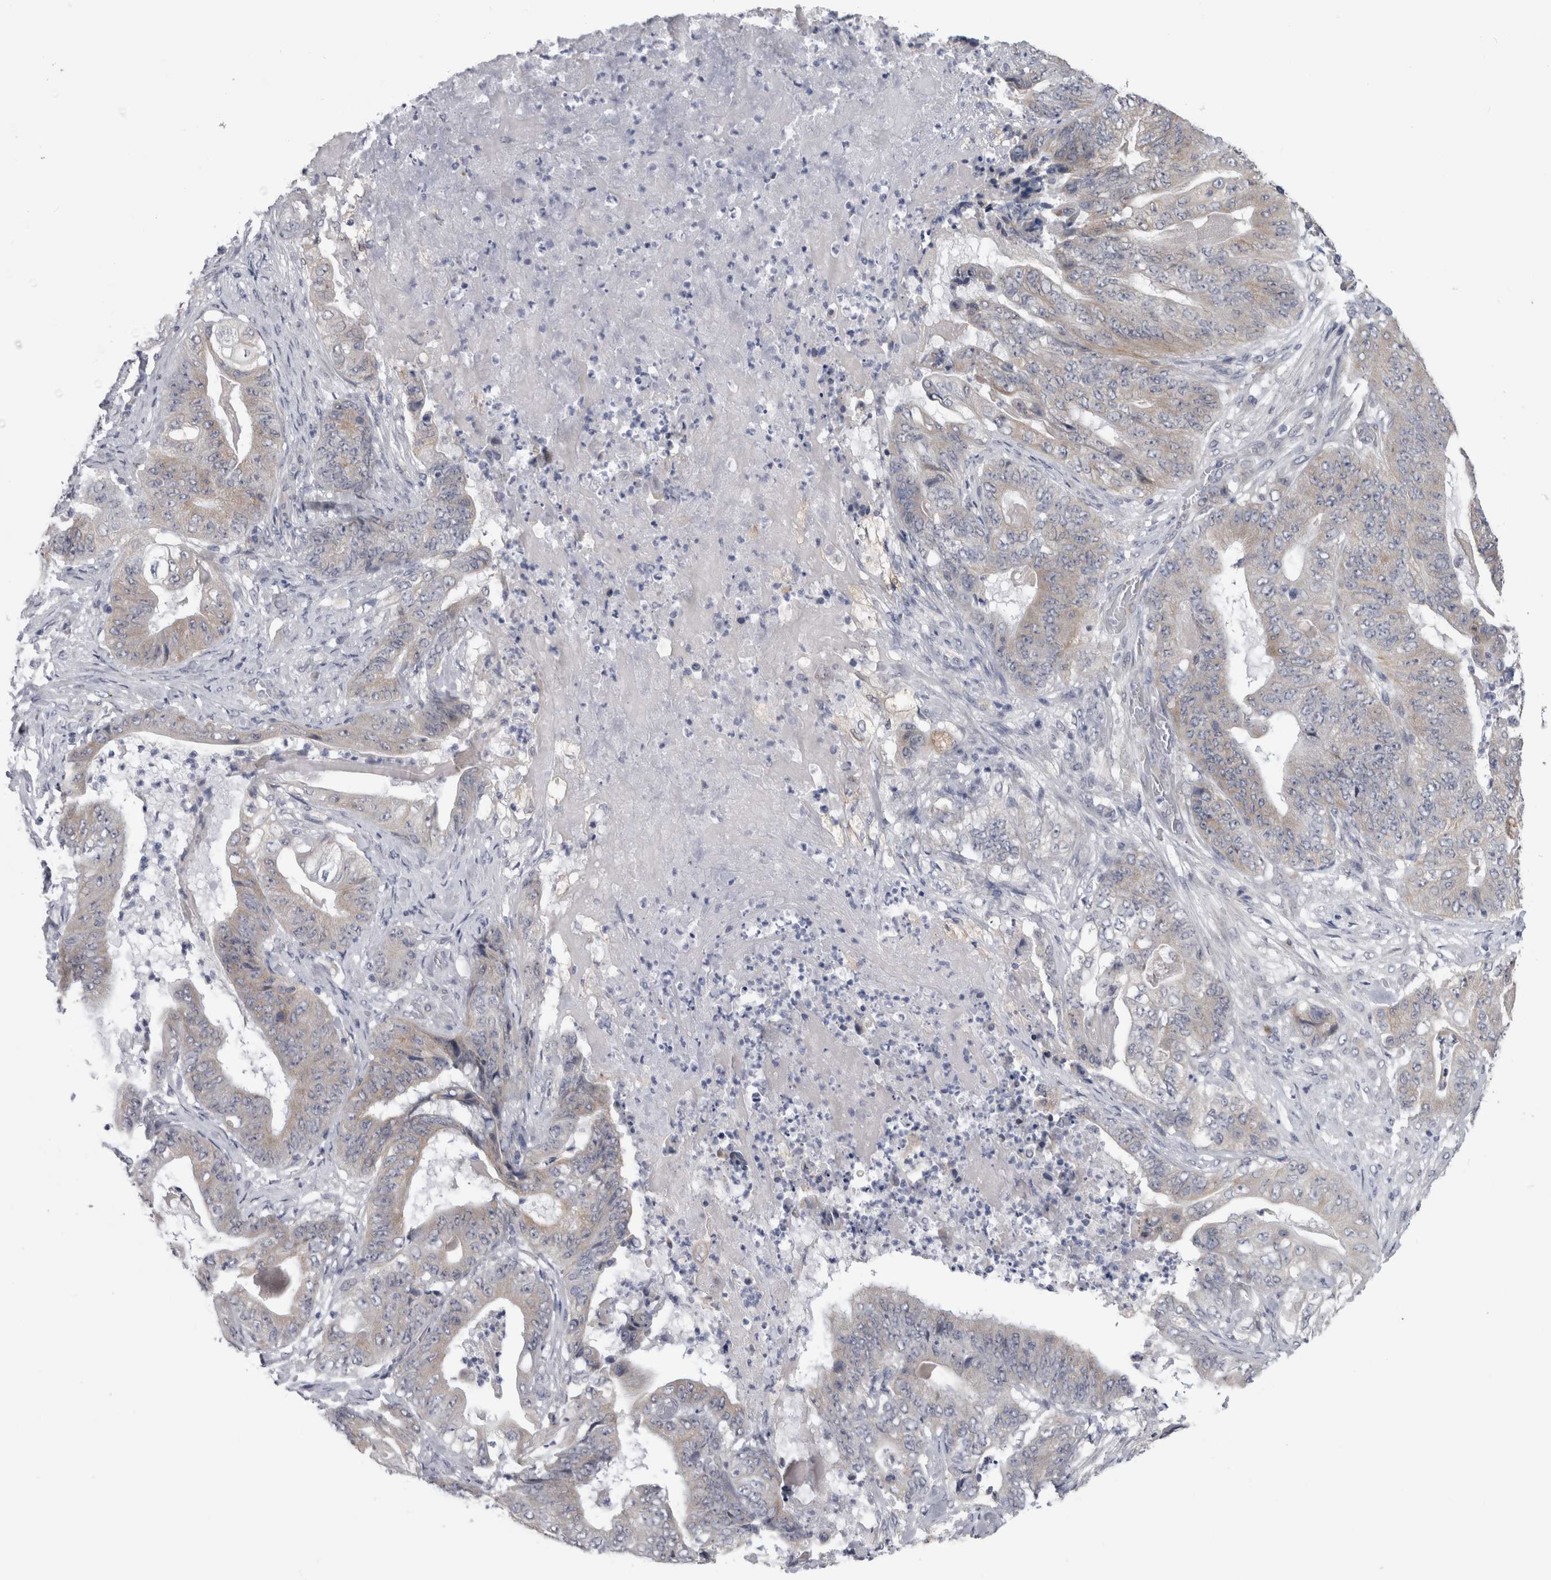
{"staining": {"intensity": "weak", "quantity": "<25%", "location": "cytoplasmic/membranous"}, "tissue": "stomach cancer", "cell_type": "Tumor cells", "image_type": "cancer", "snomed": [{"axis": "morphology", "description": "Adenocarcinoma, NOS"}, {"axis": "topography", "description": "Stomach"}], "caption": "Tumor cells show no significant protein positivity in stomach cancer. Brightfield microscopy of immunohistochemistry stained with DAB (brown) and hematoxylin (blue), captured at high magnification.", "gene": "TMEM242", "patient": {"sex": "female", "age": 73}}